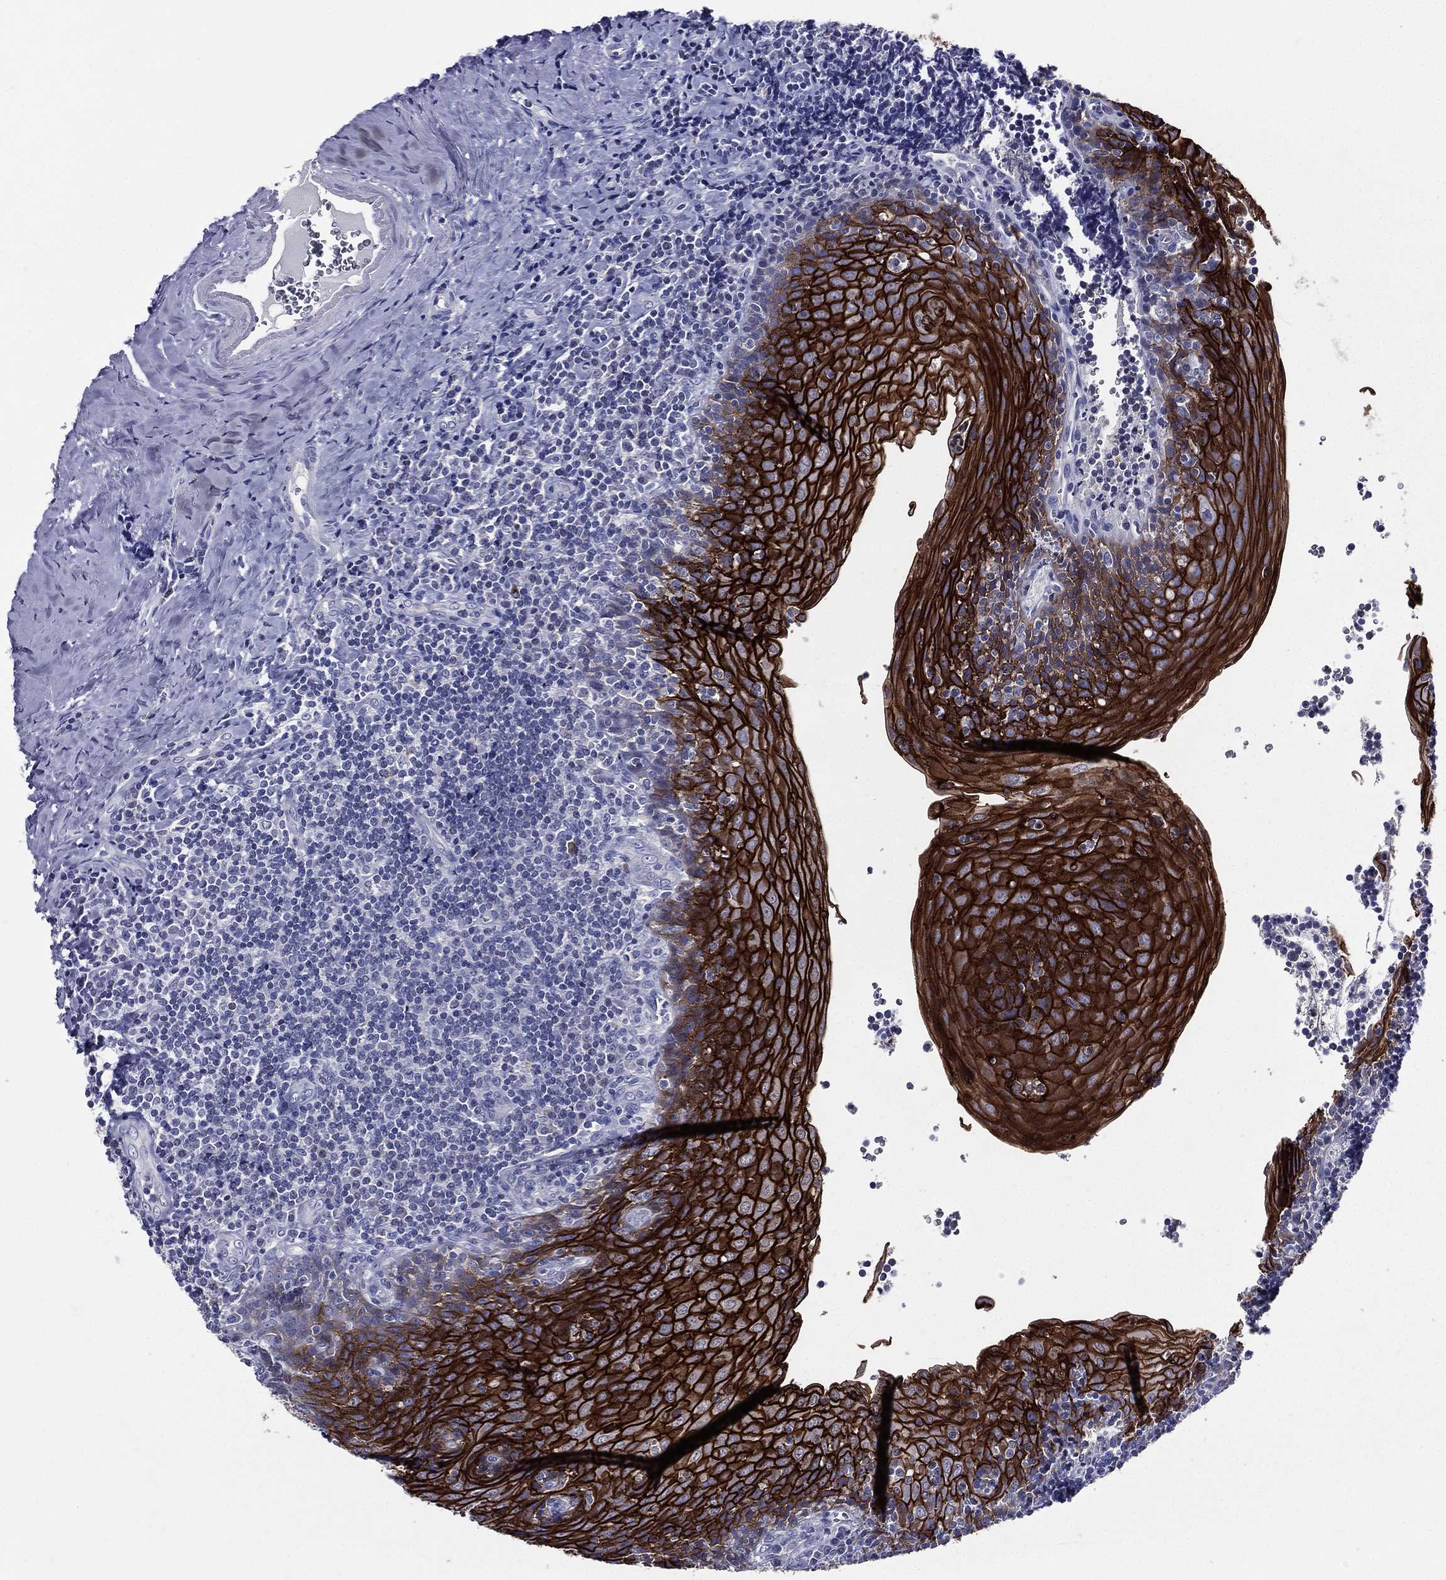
{"staining": {"intensity": "negative", "quantity": "none", "location": "none"}, "tissue": "tonsil", "cell_type": "Germinal center cells", "image_type": "normal", "snomed": [{"axis": "morphology", "description": "Normal tissue, NOS"}, {"axis": "morphology", "description": "Inflammation, NOS"}, {"axis": "topography", "description": "Tonsil"}], "caption": "Germinal center cells show no significant protein expression in normal tonsil. The staining was performed using DAB (3,3'-diaminobenzidine) to visualize the protein expression in brown, while the nuclei were stained in blue with hematoxylin (Magnification: 20x).", "gene": "TGM1", "patient": {"sex": "female", "age": 31}}